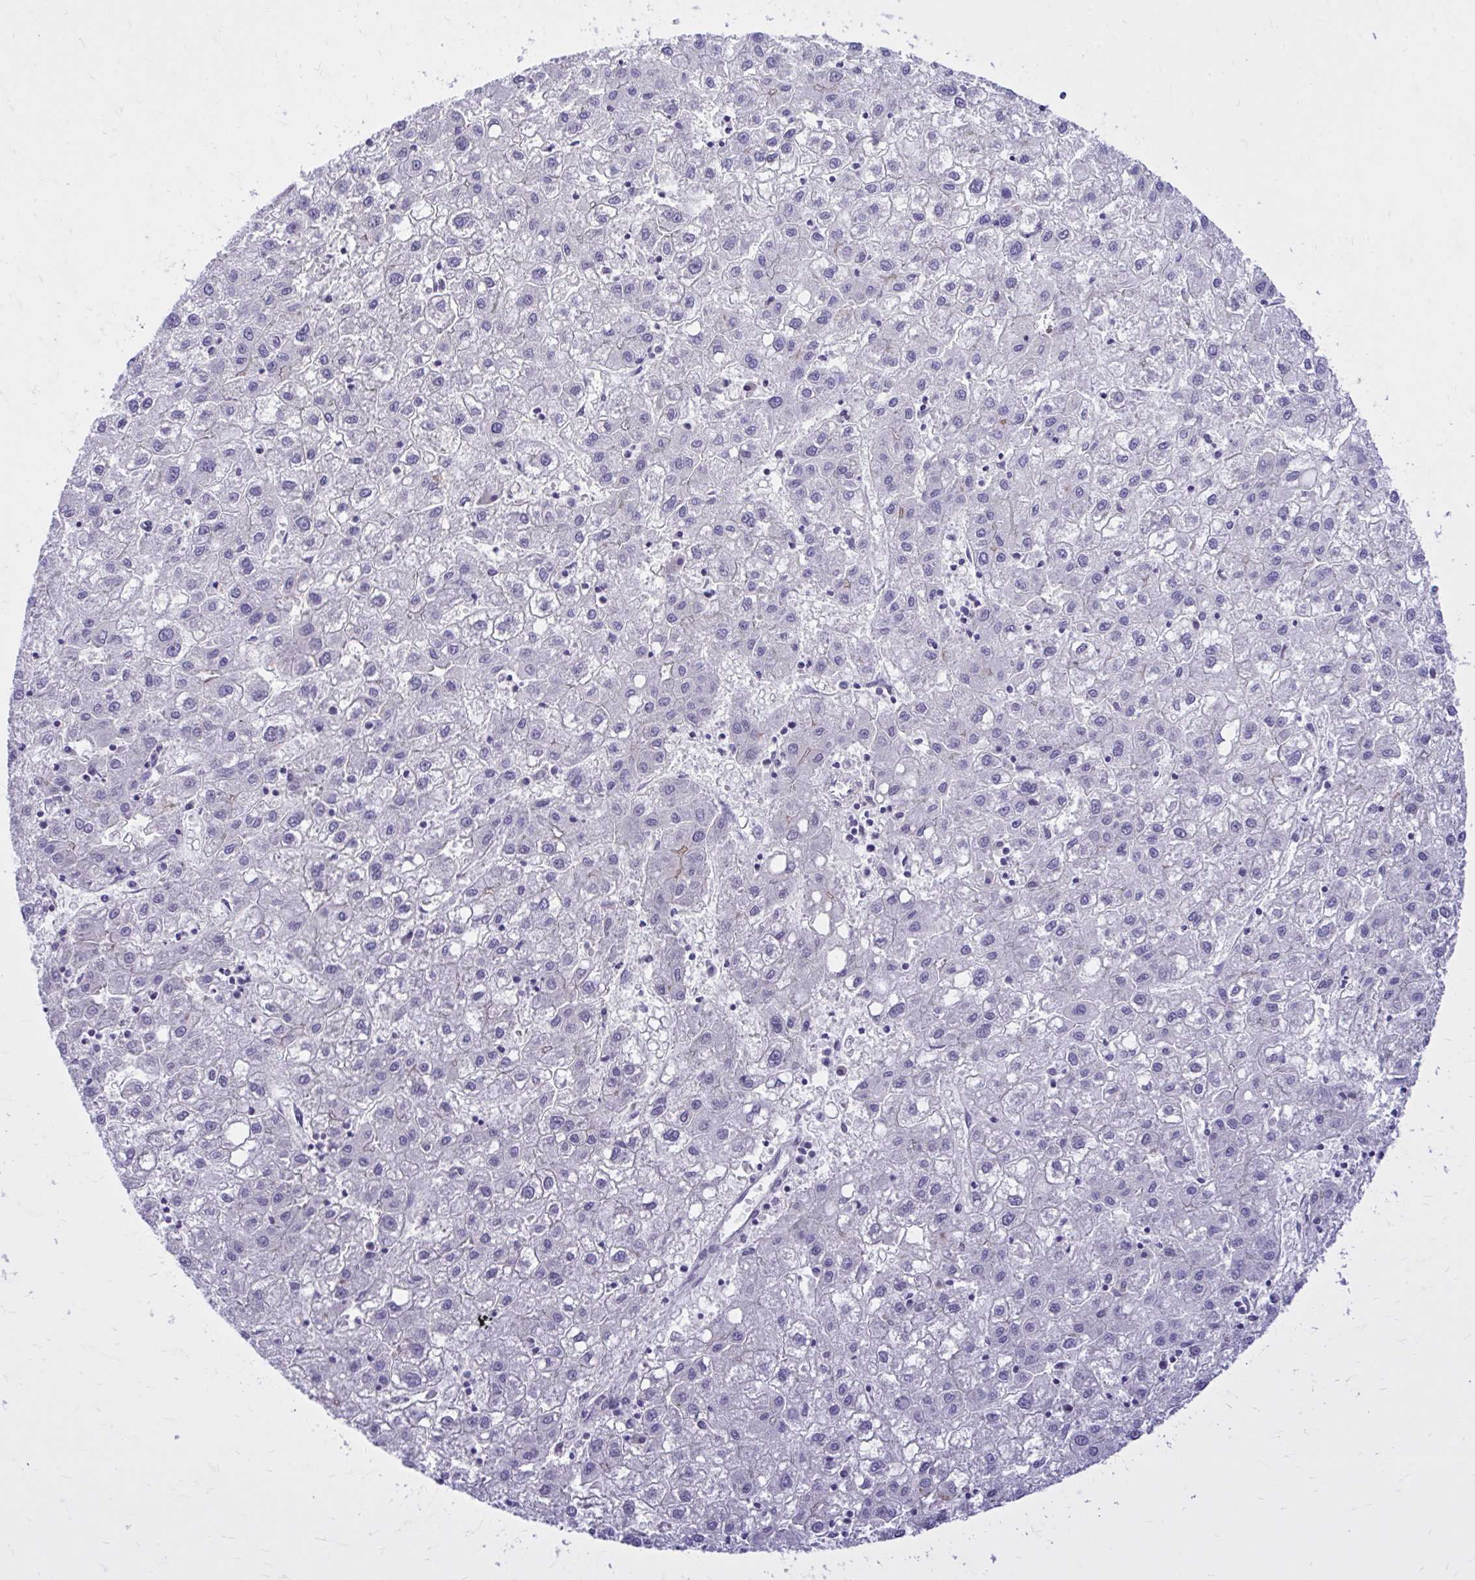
{"staining": {"intensity": "negative", "quantity": "none", "location": "none"}, "tissue": "liver cancer", "cell_type": "Tumor cells", "image_type": "cancer", "snomed": [{"axis": "morphology", "description": "Carcinoma, Hepatocellular, NOS"}, {"axis": "topography", "description": "Liver"}], "caption": "A micrograph of human liver cancer (hepatocellular carcinoma) is negative for staining in tumor cells.", "gene": "ZBTB25", "patient": {"sex": "male", "age": 72}}